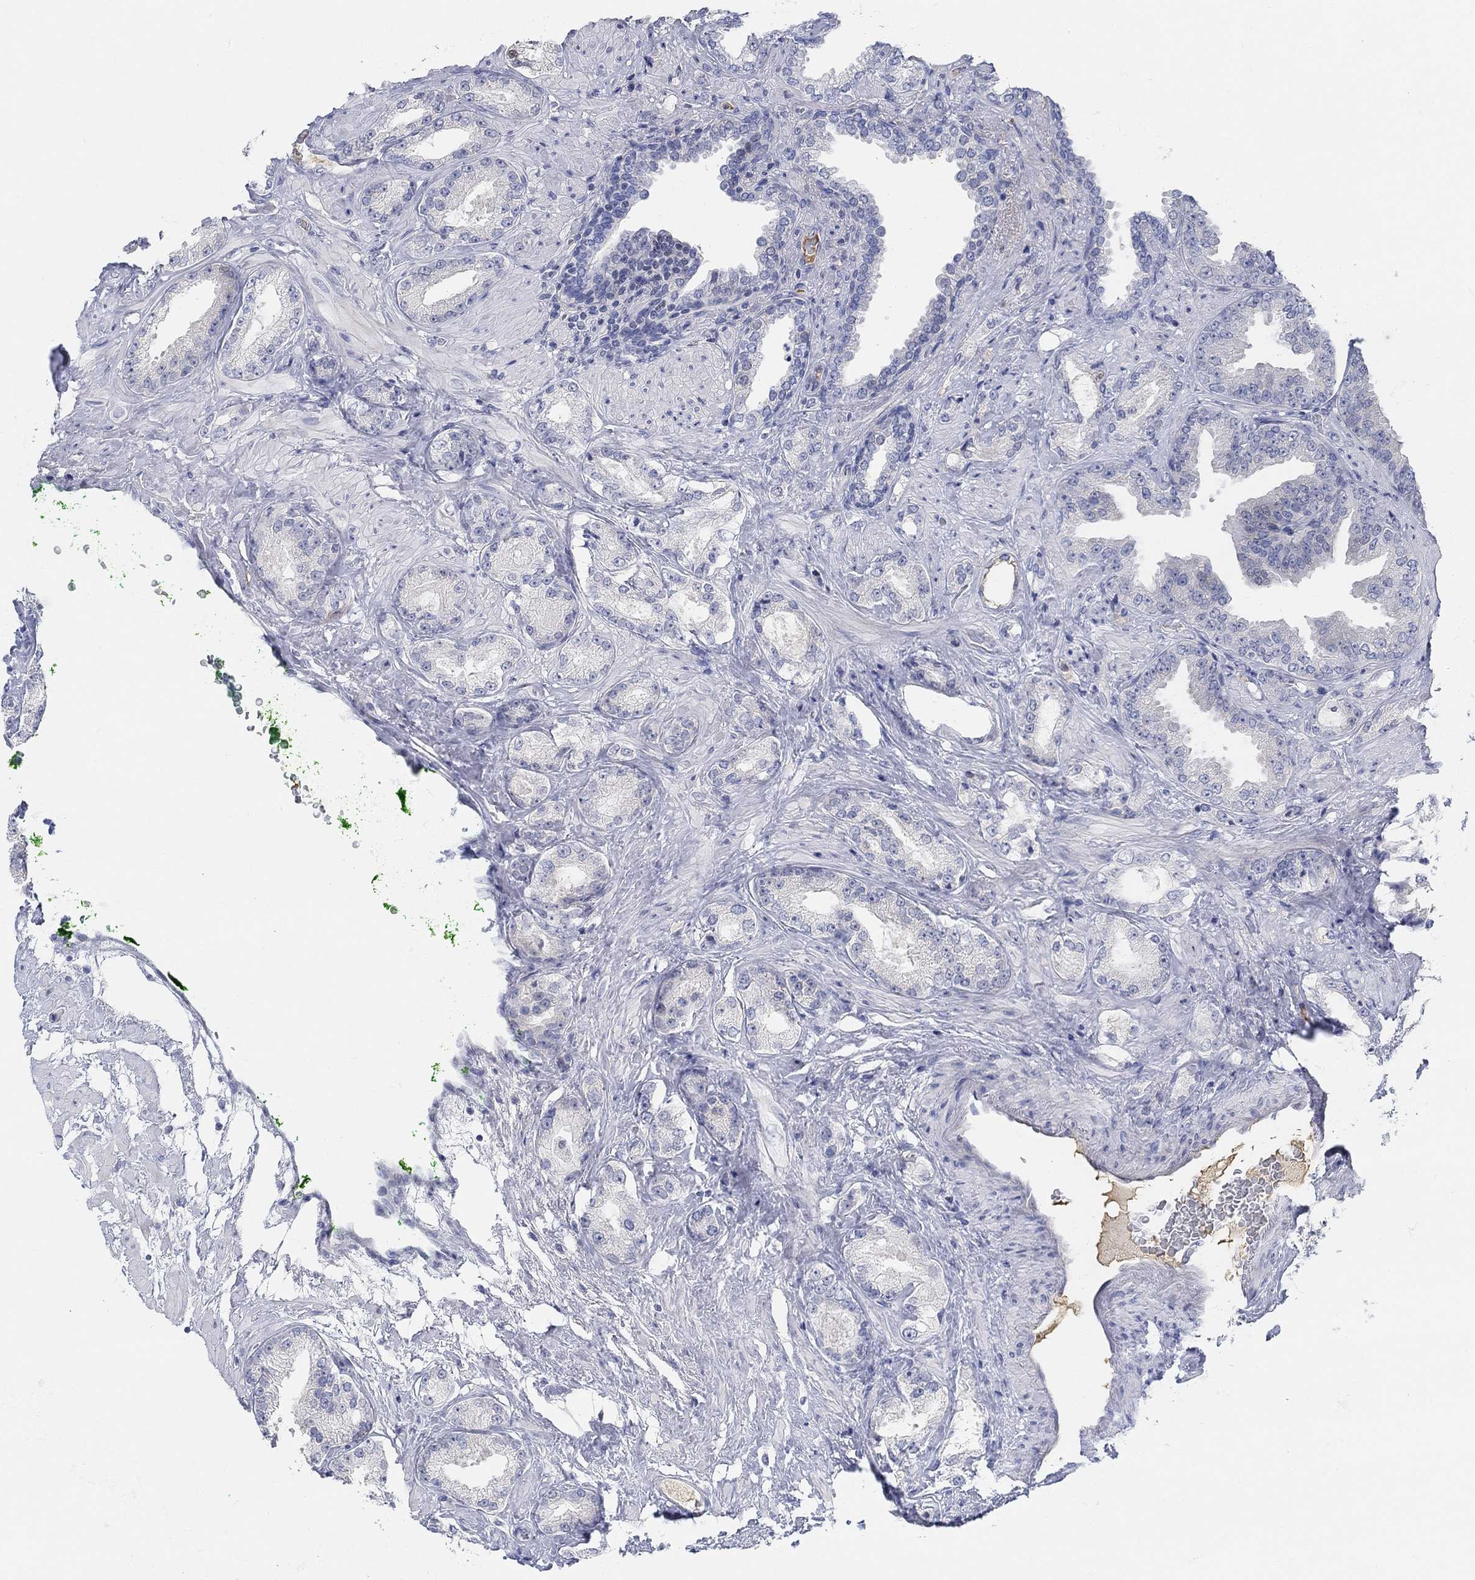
{"staining": {"intensity": "negative", "quantity": "none", "location": "none"}, "tissue": "prostate cancer", "cell_type": "Tumor cells", "image_type": "cancer", "snomed": [{"axis": "morphology", "description": "Adenocarcinoma, Low grade"}, {"axis": "topography", "description": "Prostate"}], "caption": "Immunohistochemistry of human adenocarcinoma (low-grade) (prostate) demonstrates no staining in tumor cells.", "gene": "SNTG2", "patient": {"sex": "male", "age": 68}}